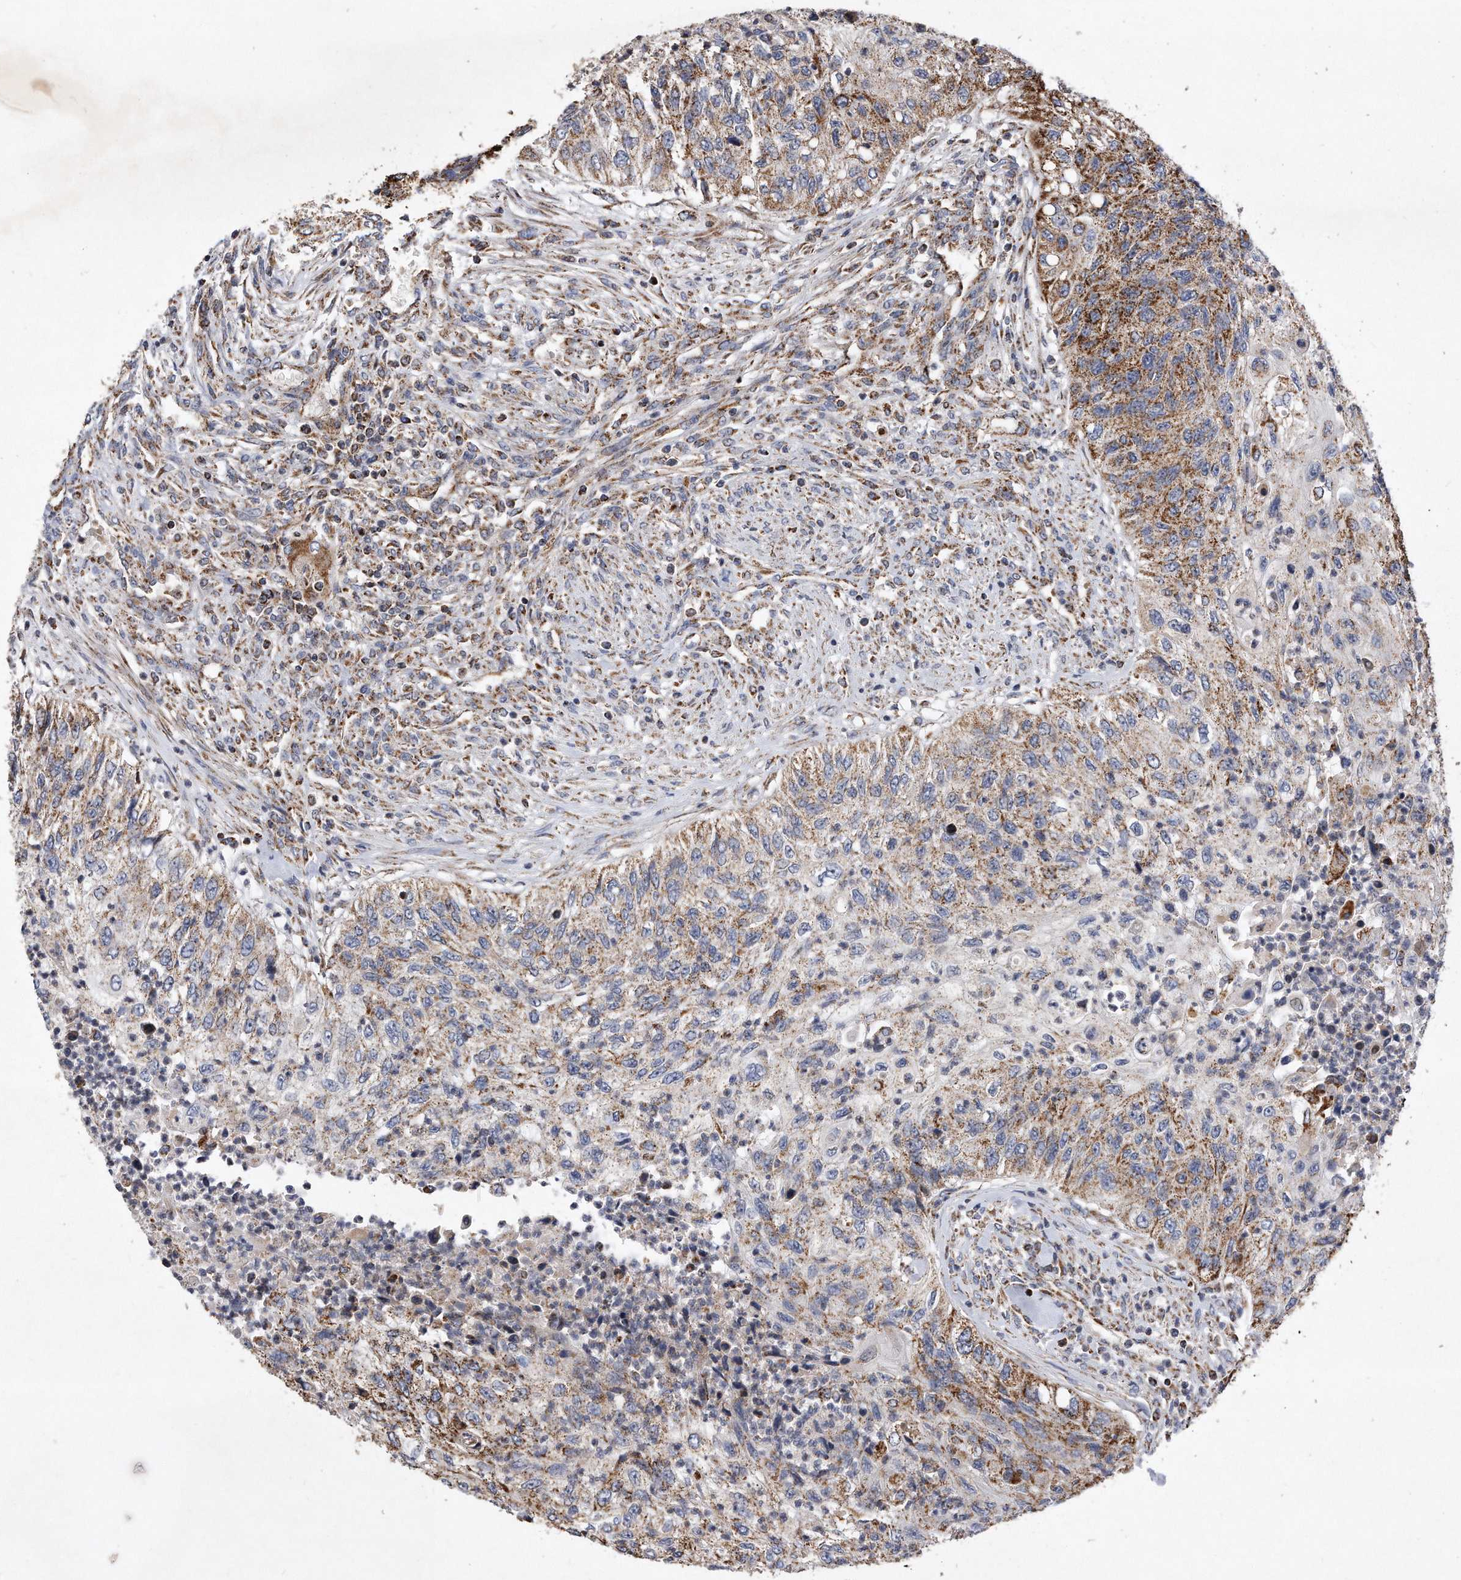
{"staining": {"intensity": "moderate", "quantity": "25%-75%", "location": "cytoplasmic/membranous"}, "tissue": "urothelial cancer", "cell_type": "Tumor cells", "image_type": "cancer", "snomed": [{"axis": "morphology", "description": "Urothelial carcinoma, High grade"}, {"axis": "topography", "description": "Urinary bladder"}], "caption": "DAB (3,3'-diaminobenzidine) immunohistochemical staining of high-grade urothelial carcinoma demonstrates moderate cytoplasmic/membranous protein positivity in about 25%-75% of tumor cells.", "gene": "PPP5C", "patient": {"sex": "female", "age": 60}}